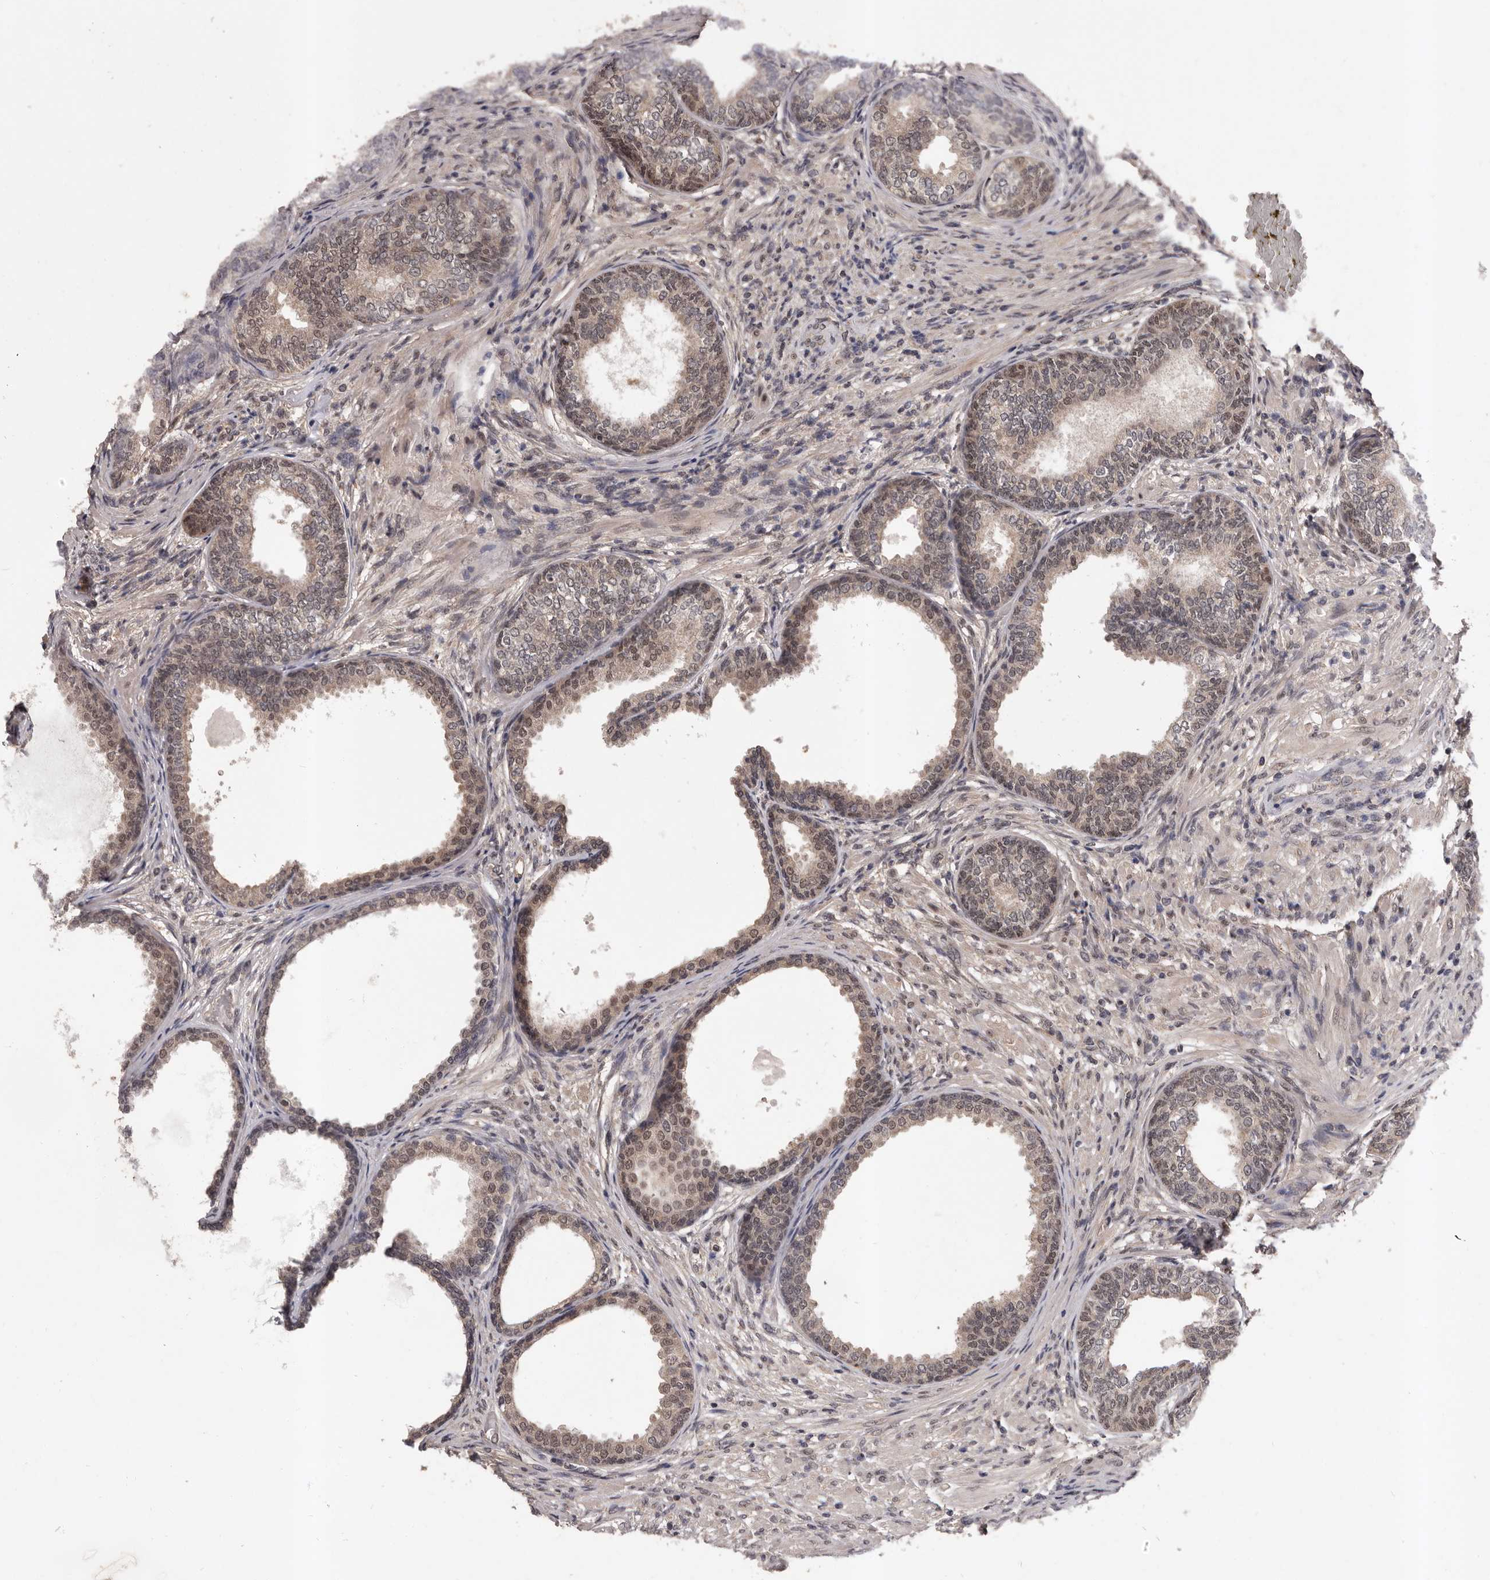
{"staining": {"intensity": "weak", "quantity": ">75%", "location": "cytoplasmic/membranous,nuclear"}, "tissue": "prostate", "cell_type": "Glandular cells", "image_type": "normal", "snomed": [{"axis": "morphology", "description": "Normal tissue, NOS"}, {"axis": "topography", "description": "Prostate"}], "caption": "The histopathology image shows staining of benign prostate, revealing weak cytoplasmic/membranous,nuclear protein positivity (brown color) within glandular cells.", "gene": "VPS37A", "patient": {"sex": "male", "age": 76}}